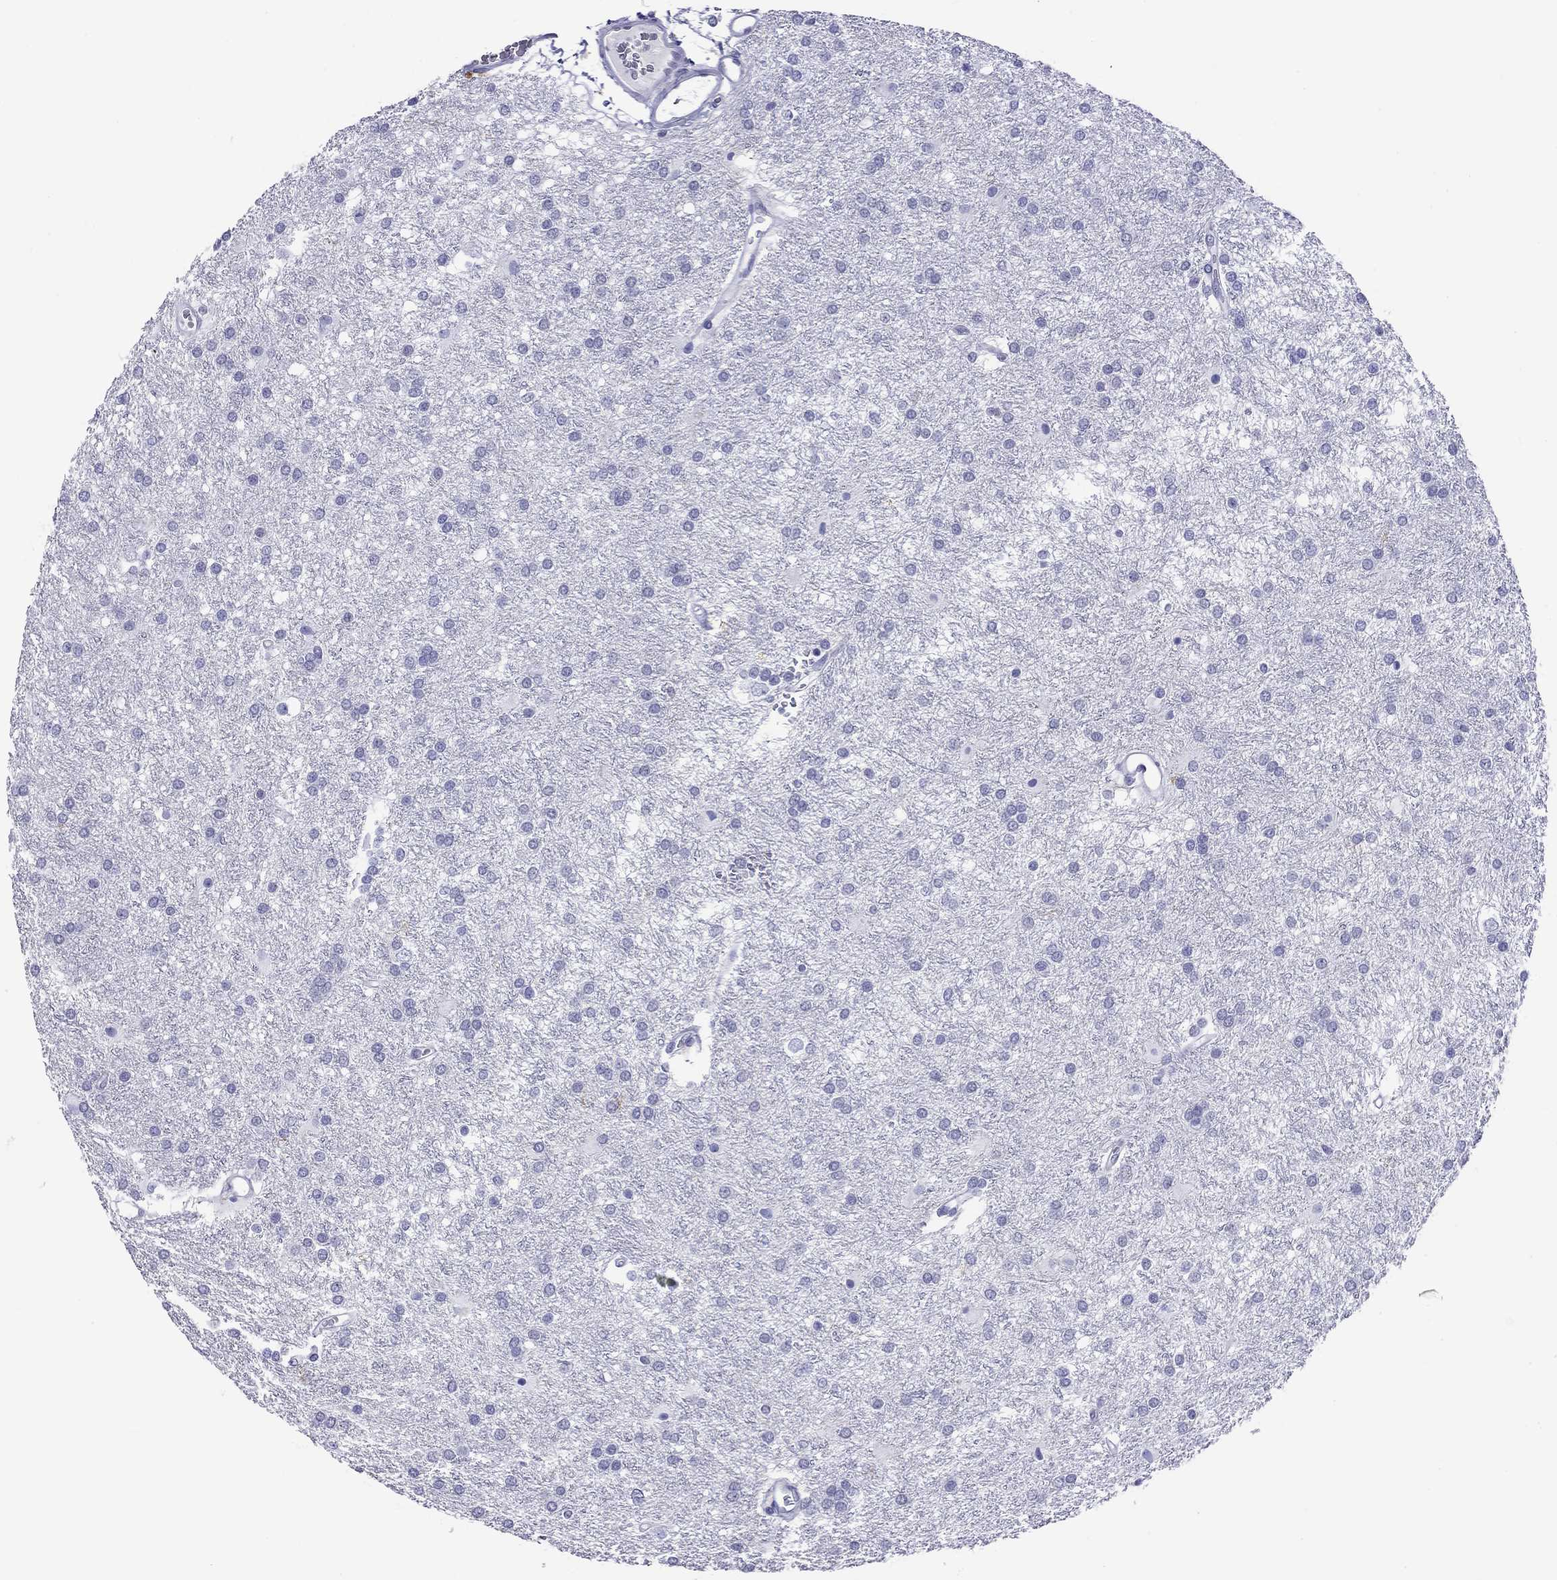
{"staining": {"intensity": "negative", "quantity": "none", "location": "none"}, "tissue": "glioma", "cell_type": "Tumor cells", "image_type": "cancer", "snomed": [{"axis": "morphology", "description": "Glioma, malignant, Low grade"}, {"axis": "topography", "description": "Brain"}], "caption": "Image shows no protein staining in tumor cells of low-grade glioma (malignant) tissue. (Brightfield microscopy of DAB immunohistochemistry (IHC) at high magnification).", "gene": "SLC30A8", "patient": {"sex": "female", "age": 32}}